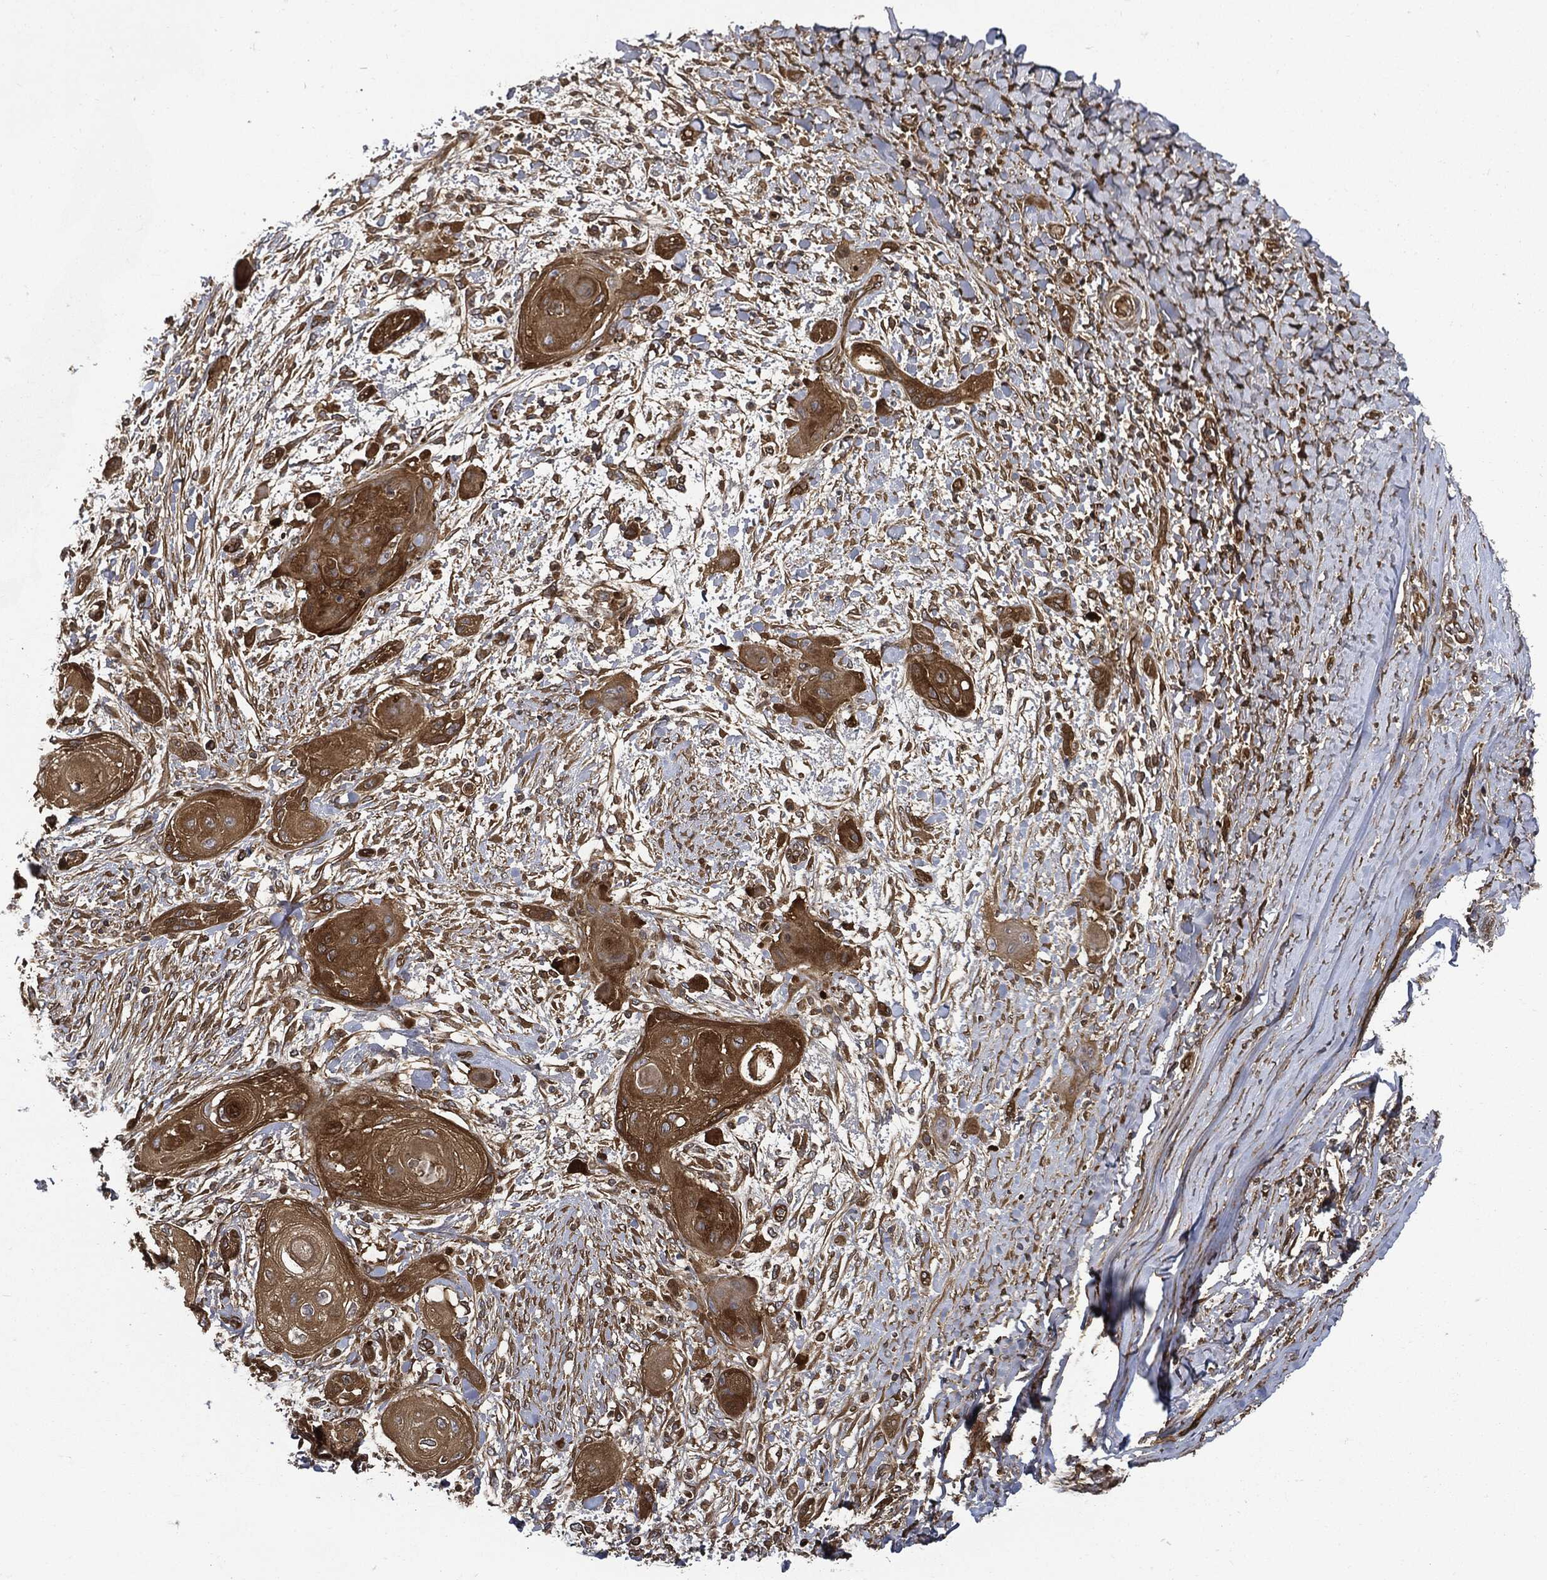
{"staining": {"intensity": "strong", "quantity": ">75%", "location": "cytoplasmic/membranous"}, "tissue": "skin cancer", "cell_type": "Tumor cells", "image_type": "cancer", "snomed": [{"axis": "morphology", "description": "Squamous cell carcinoma, NOS"}, {"axis": "topography", "description": "Skin"}], "caption": "Strong cytoplasmic/membranous positivity is appreciated in approximately >75% of tumor cells in skin cancer (squamous cell carcinoma).", "gene": "XPNPEP1", "patient": {"sex": "male", "age": 62}}